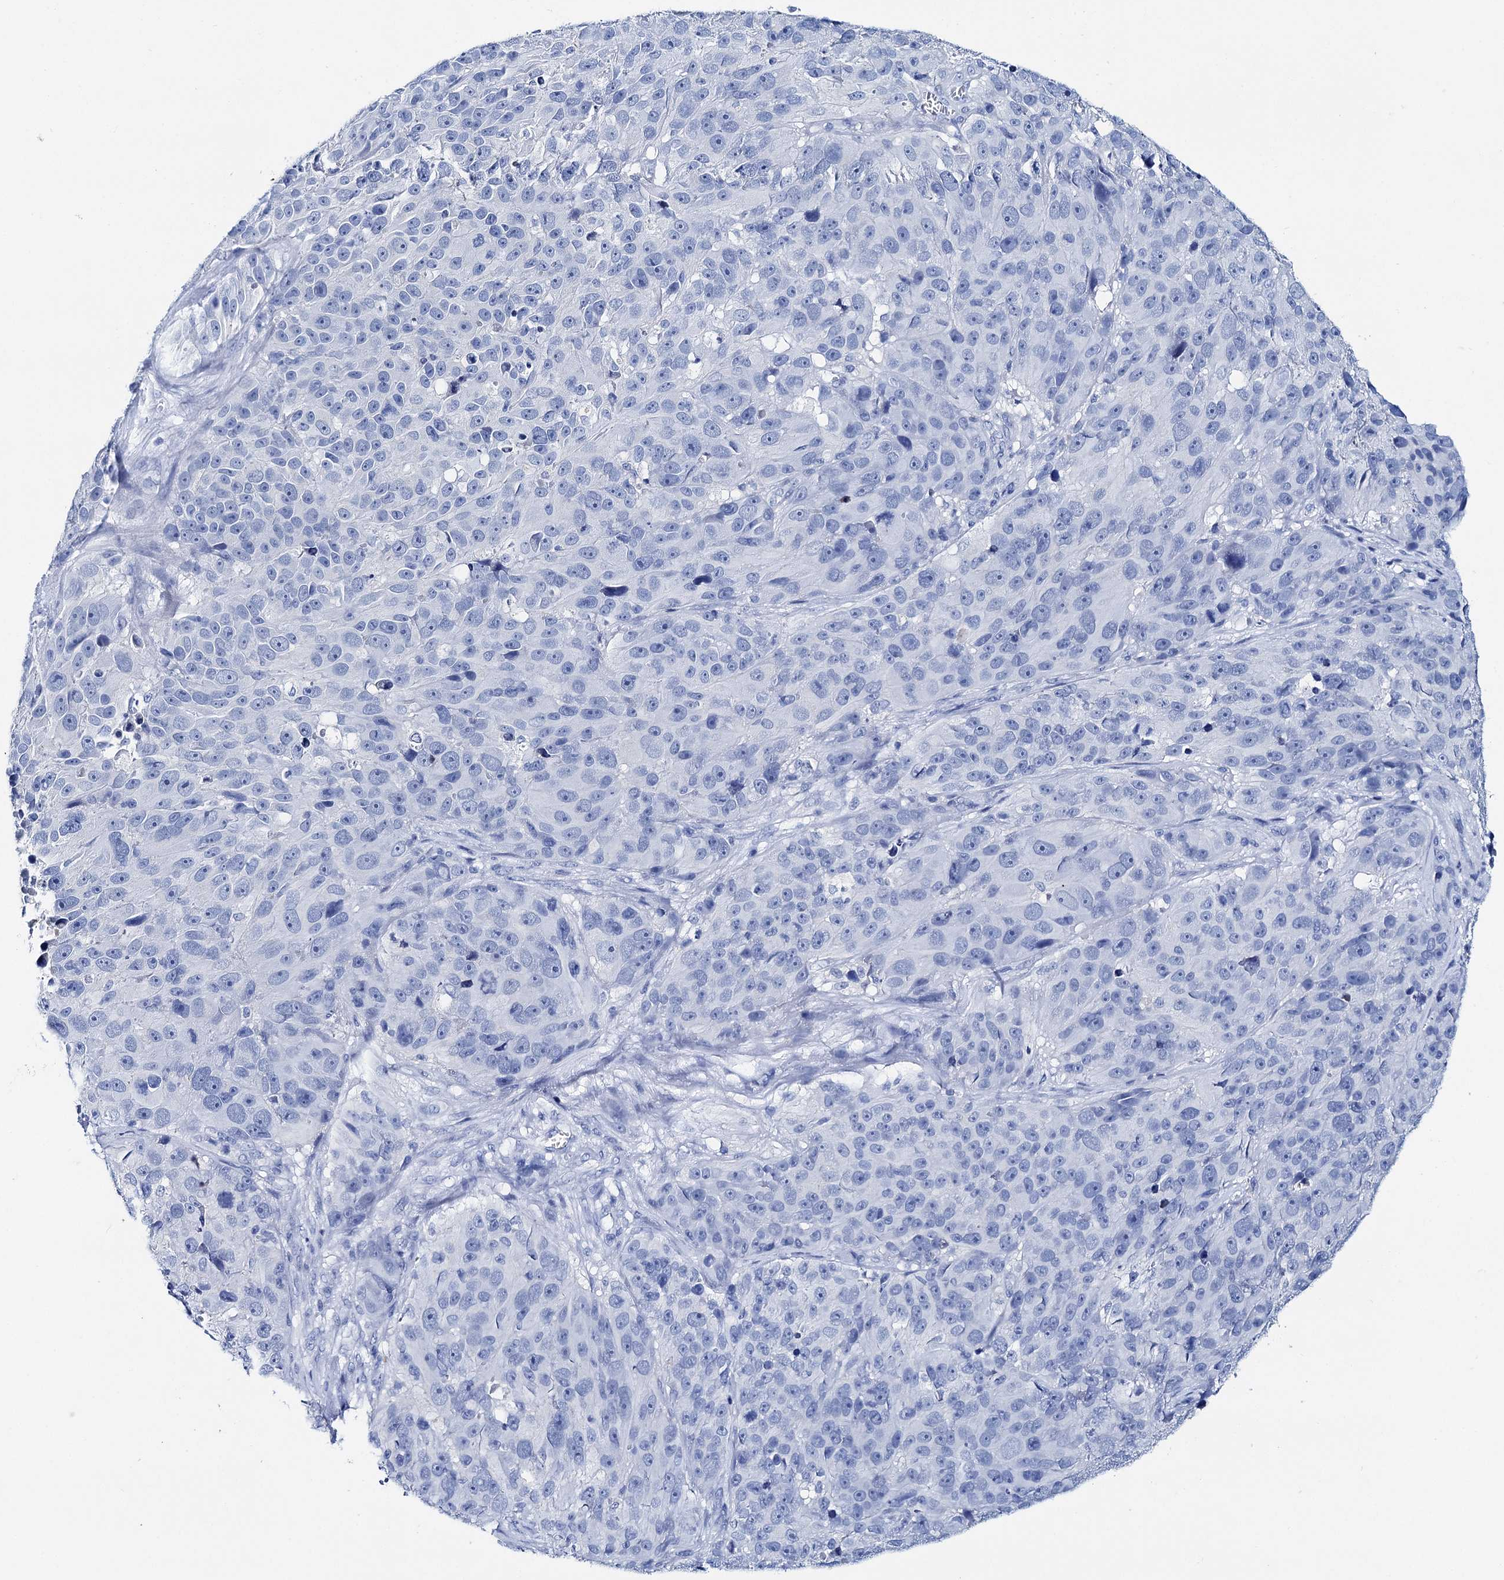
{"staining": {"intensity": "negative", "quantity": "none", "location": "none"}, "tissue": "melanoma", "cell_type": "Tumor cells", "image_type": "cancer", "snomed": [{"axis": "morphology", "description": "Malignant melanoma, NOS"}, {"axis": "topography", "description": "Skin"}], "caption": "Human melanoma stained for a protein using IHC exhibits no positivity in tumor cells.", "gene": "BRINP1", "patient": {"sex": "male", "age": 84}}